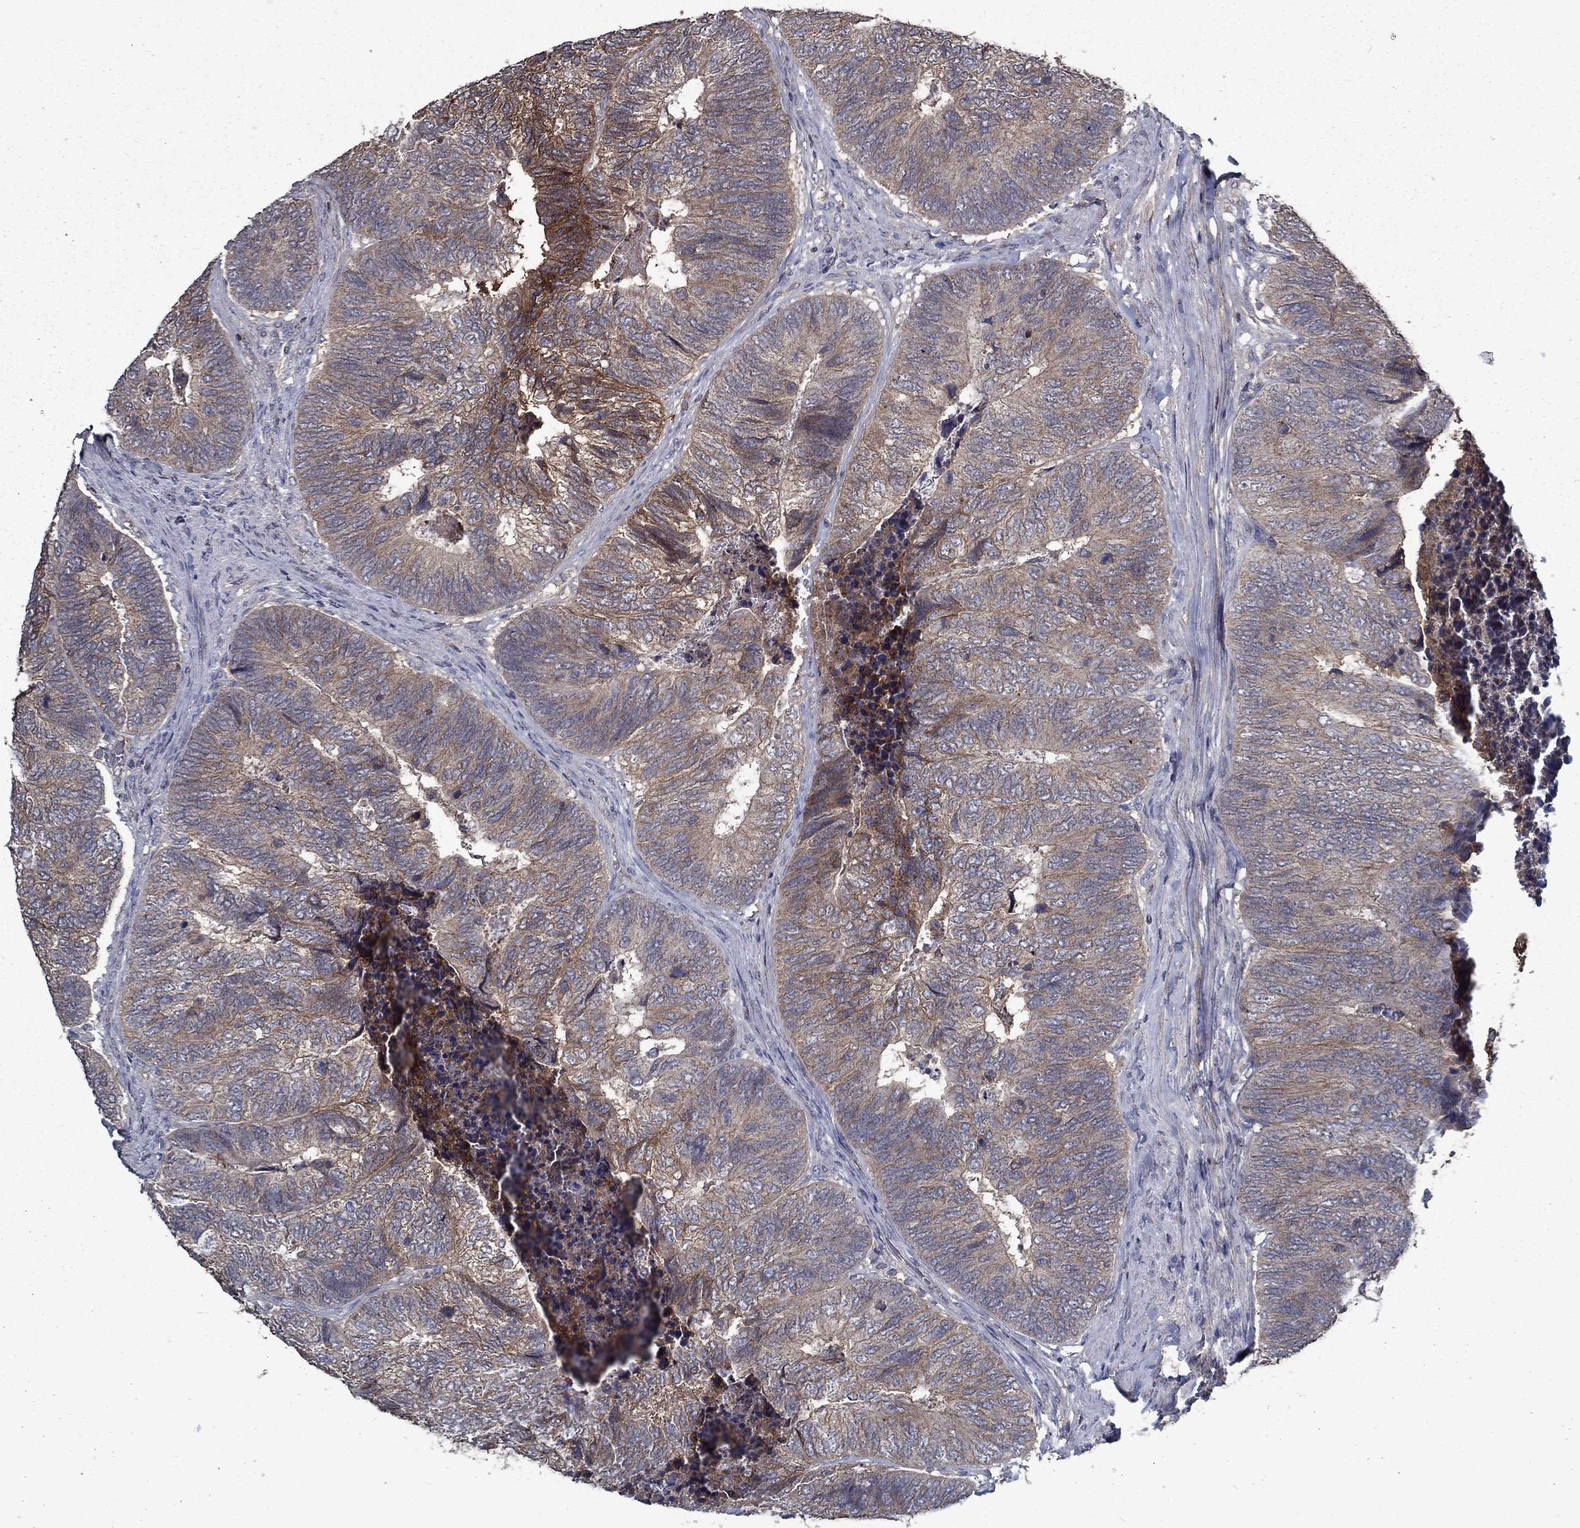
{"staining": {"intensity": "strong", "quantity": "<25%", "location": "cytoplasmic/membranous"}, "tissue": "colorectal cancer", "cell_type": "Tumor cells", "image_type": "cancer", "snomed": [{"axis": "morphology", "description": "Adenocarcinoma, NOS"}, {"axis": "topography", "description": "Colon"}], "caption": "A brown stain shows strong cytoplasmic/membranous staining of a protein in colorectal cancer (adenocarcinoma) tumor cells.", "gene": "SLC44A1", "patient": {"sex": "female", "age": 67}}